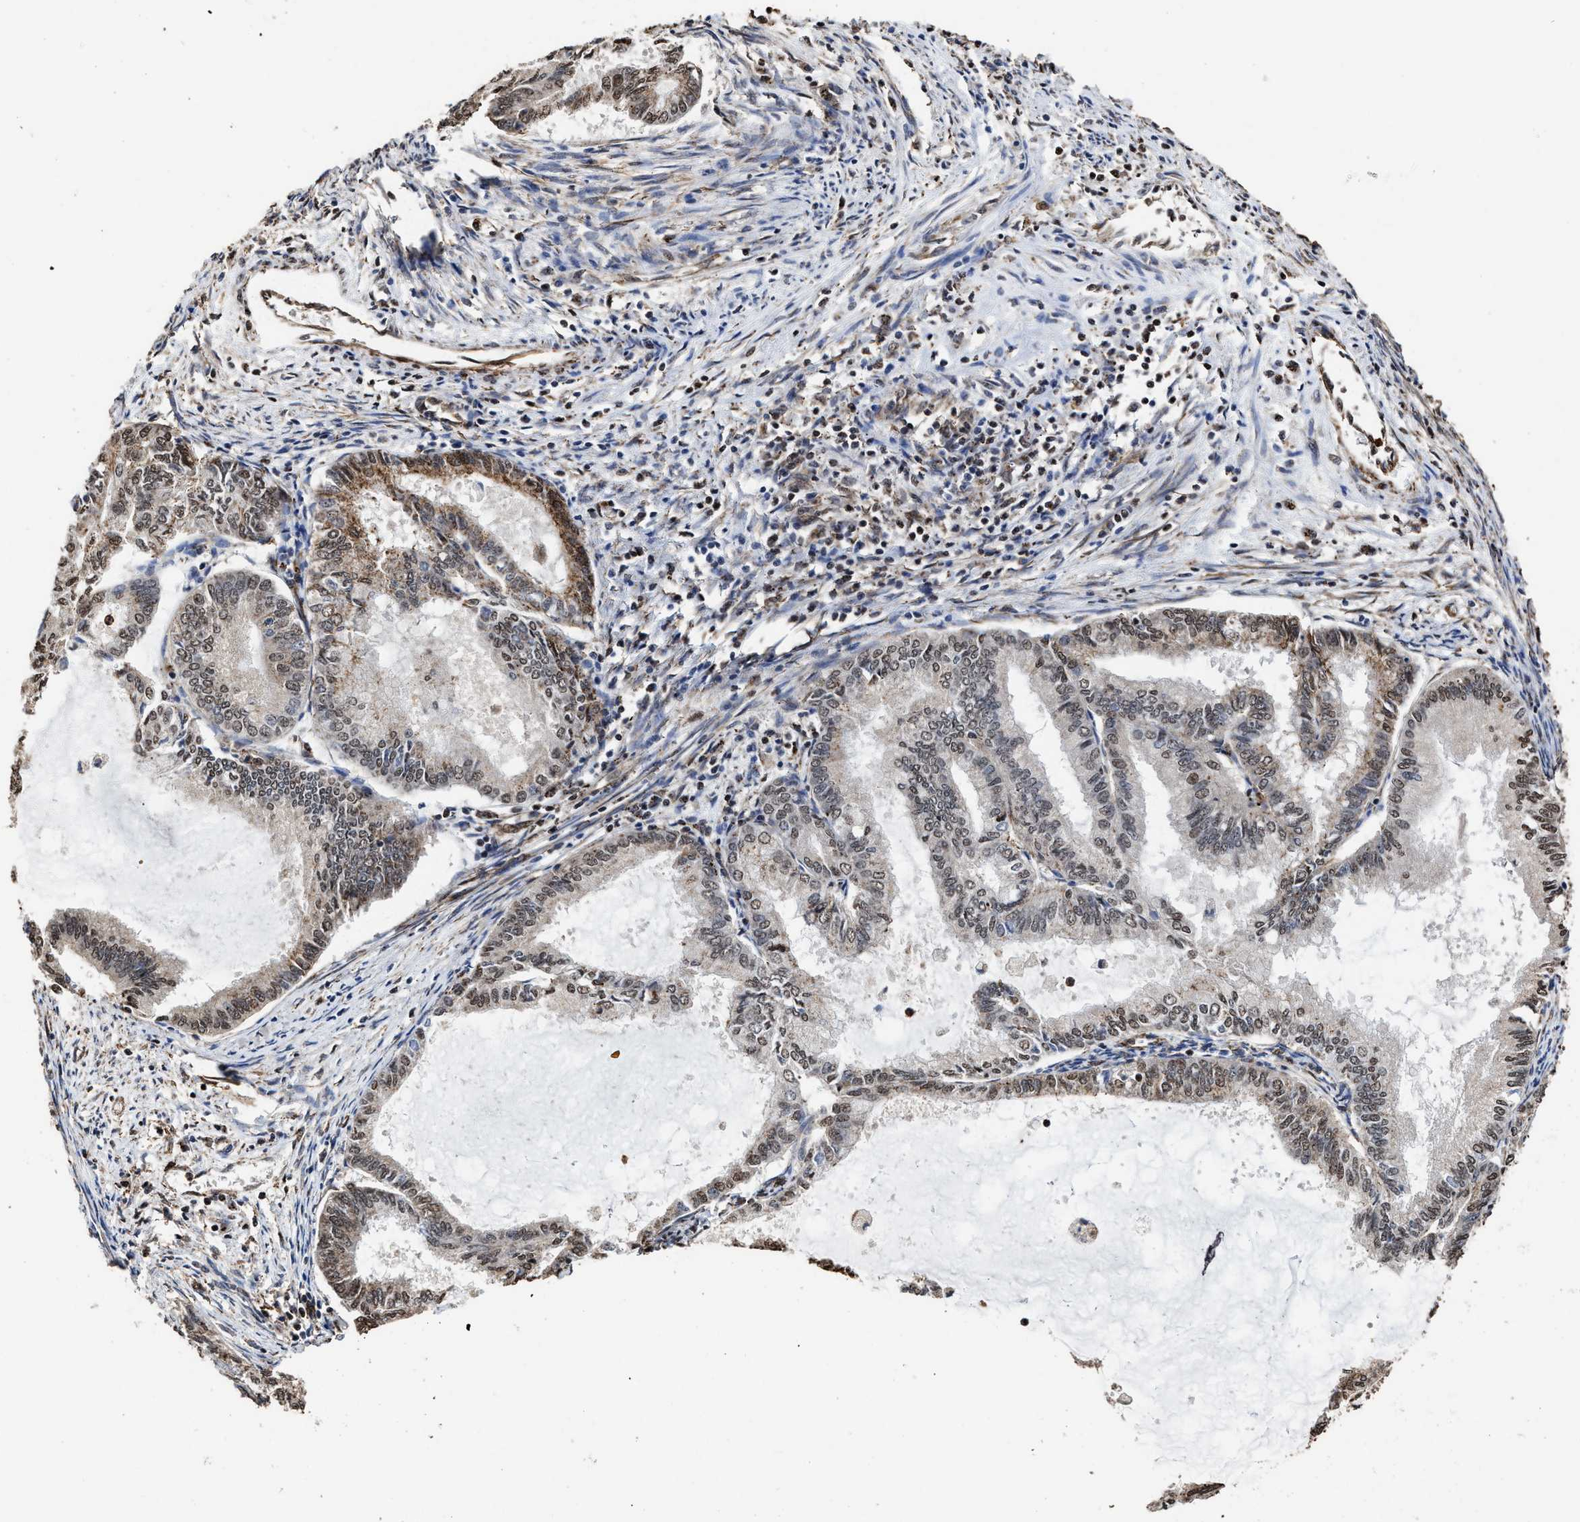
{"staining": {"intensity": "moderate", "quantity": "25%-75%", "location": "cytoplasmic/membranous,nuclear"}, "tissue": "endometrial cancer", "cell_type": "Tumor cells", "image_type": "cancer", "snomed": [{"axis": "morphology", "description": "Adenocarcinoma, NOS"}, {"axis": "topography", "description": "Endometrium"}], "caption": "An image showing moderate cytoplasmic/membranous and nuclear staining in about 25%-75% of tumor cells in endometrial adenocarcinoma, as visualized by brown immunohistochemical staining.", "gene": "SEPTIN2", "patient": {"sex": "female", "age": 86}}